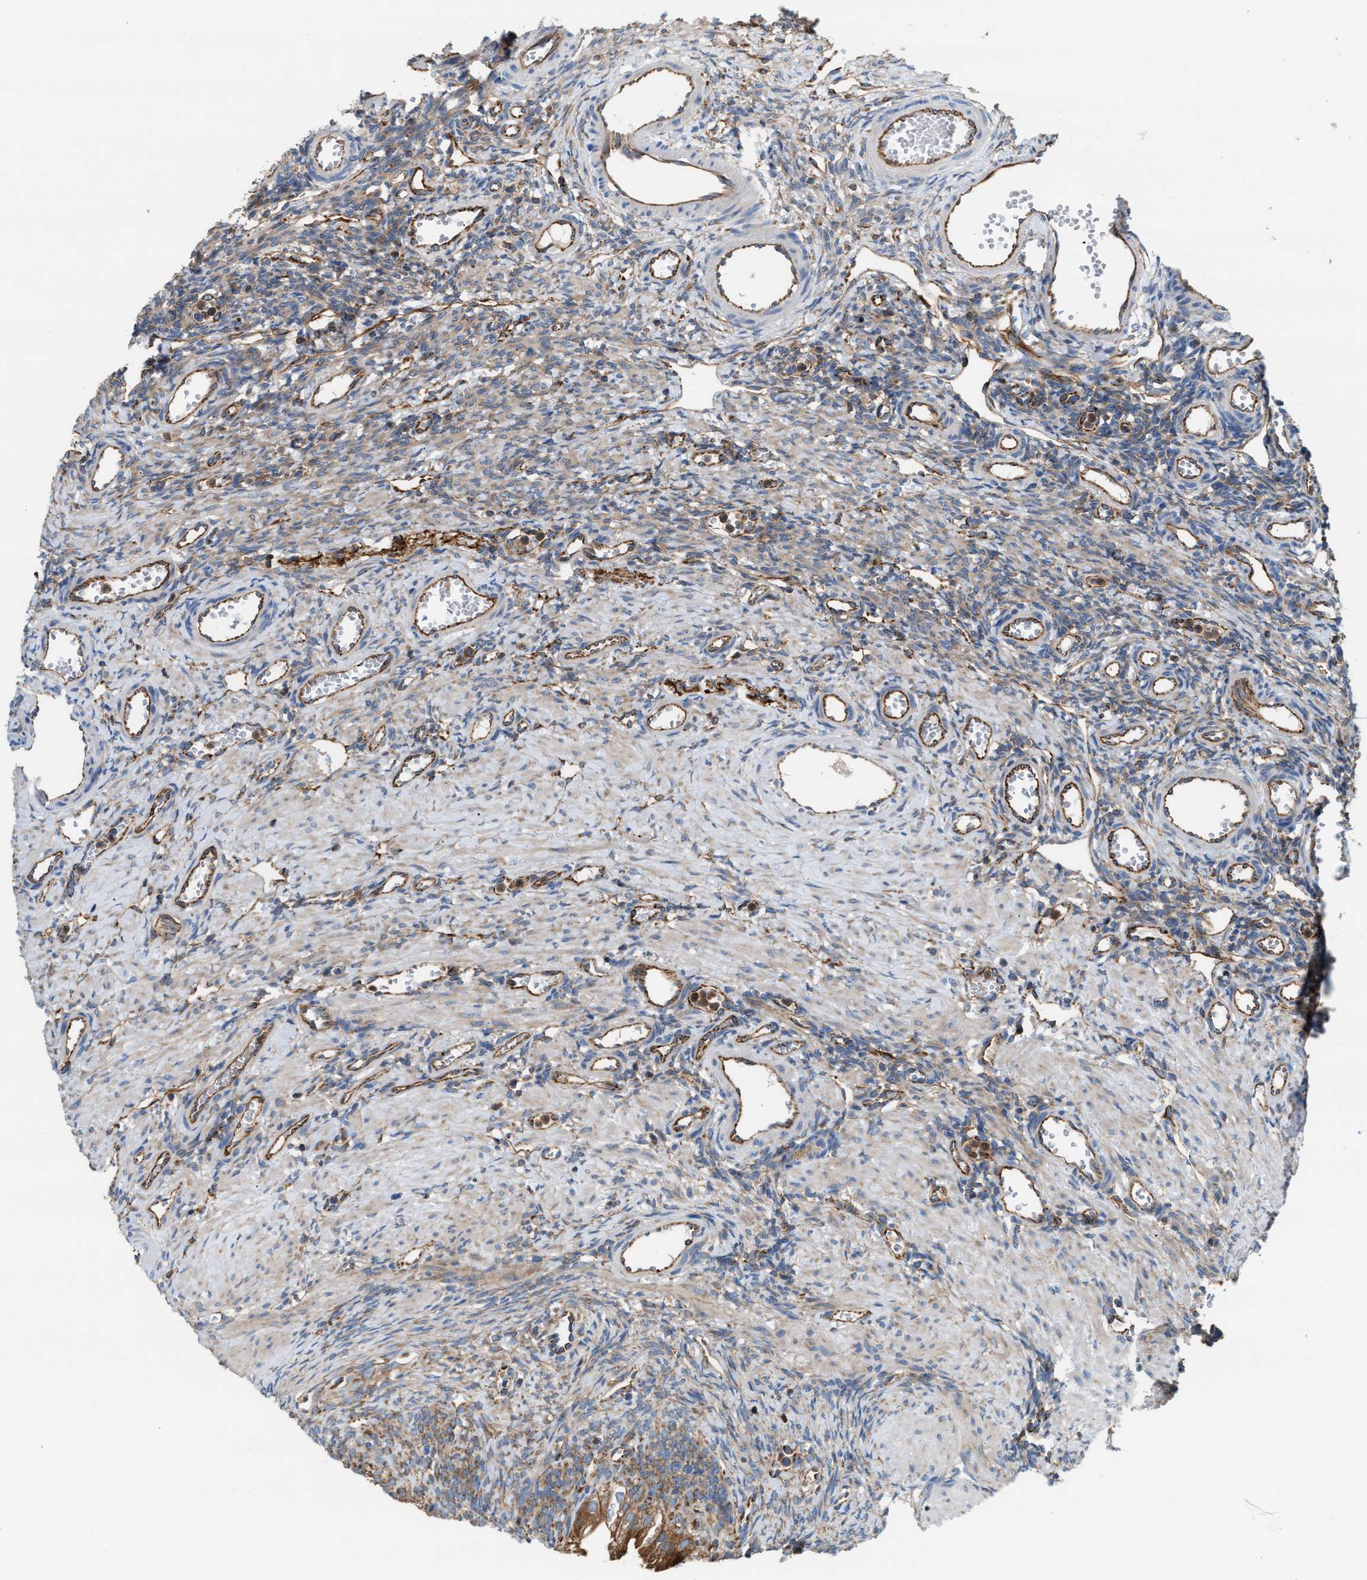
{"staining": {"intensity": "strong", "quantity": ">75%", "location": "cytoplasmic/membranous"}, "tissue": "ovary", "cell_type": "Follicle cells", "image_type": "normal", "snomed": [{"axis": "morphology", "description": "Normal tissue, NOS"}, {"axis": "topography", "description": "Ovary"}], "caption": "A brown stain shows strong cytoplasmic/membranous staining of a protein in follicle cells of benign ovary. The protein of interest is stained brown, and the nuclei are stained in blue (DAB (3,3'-diaminobenzidine) IHC with brightfield microscopy, high magnification).", "gene": "TBC1D15", "patient": {"sex": "female", "age": 33}}